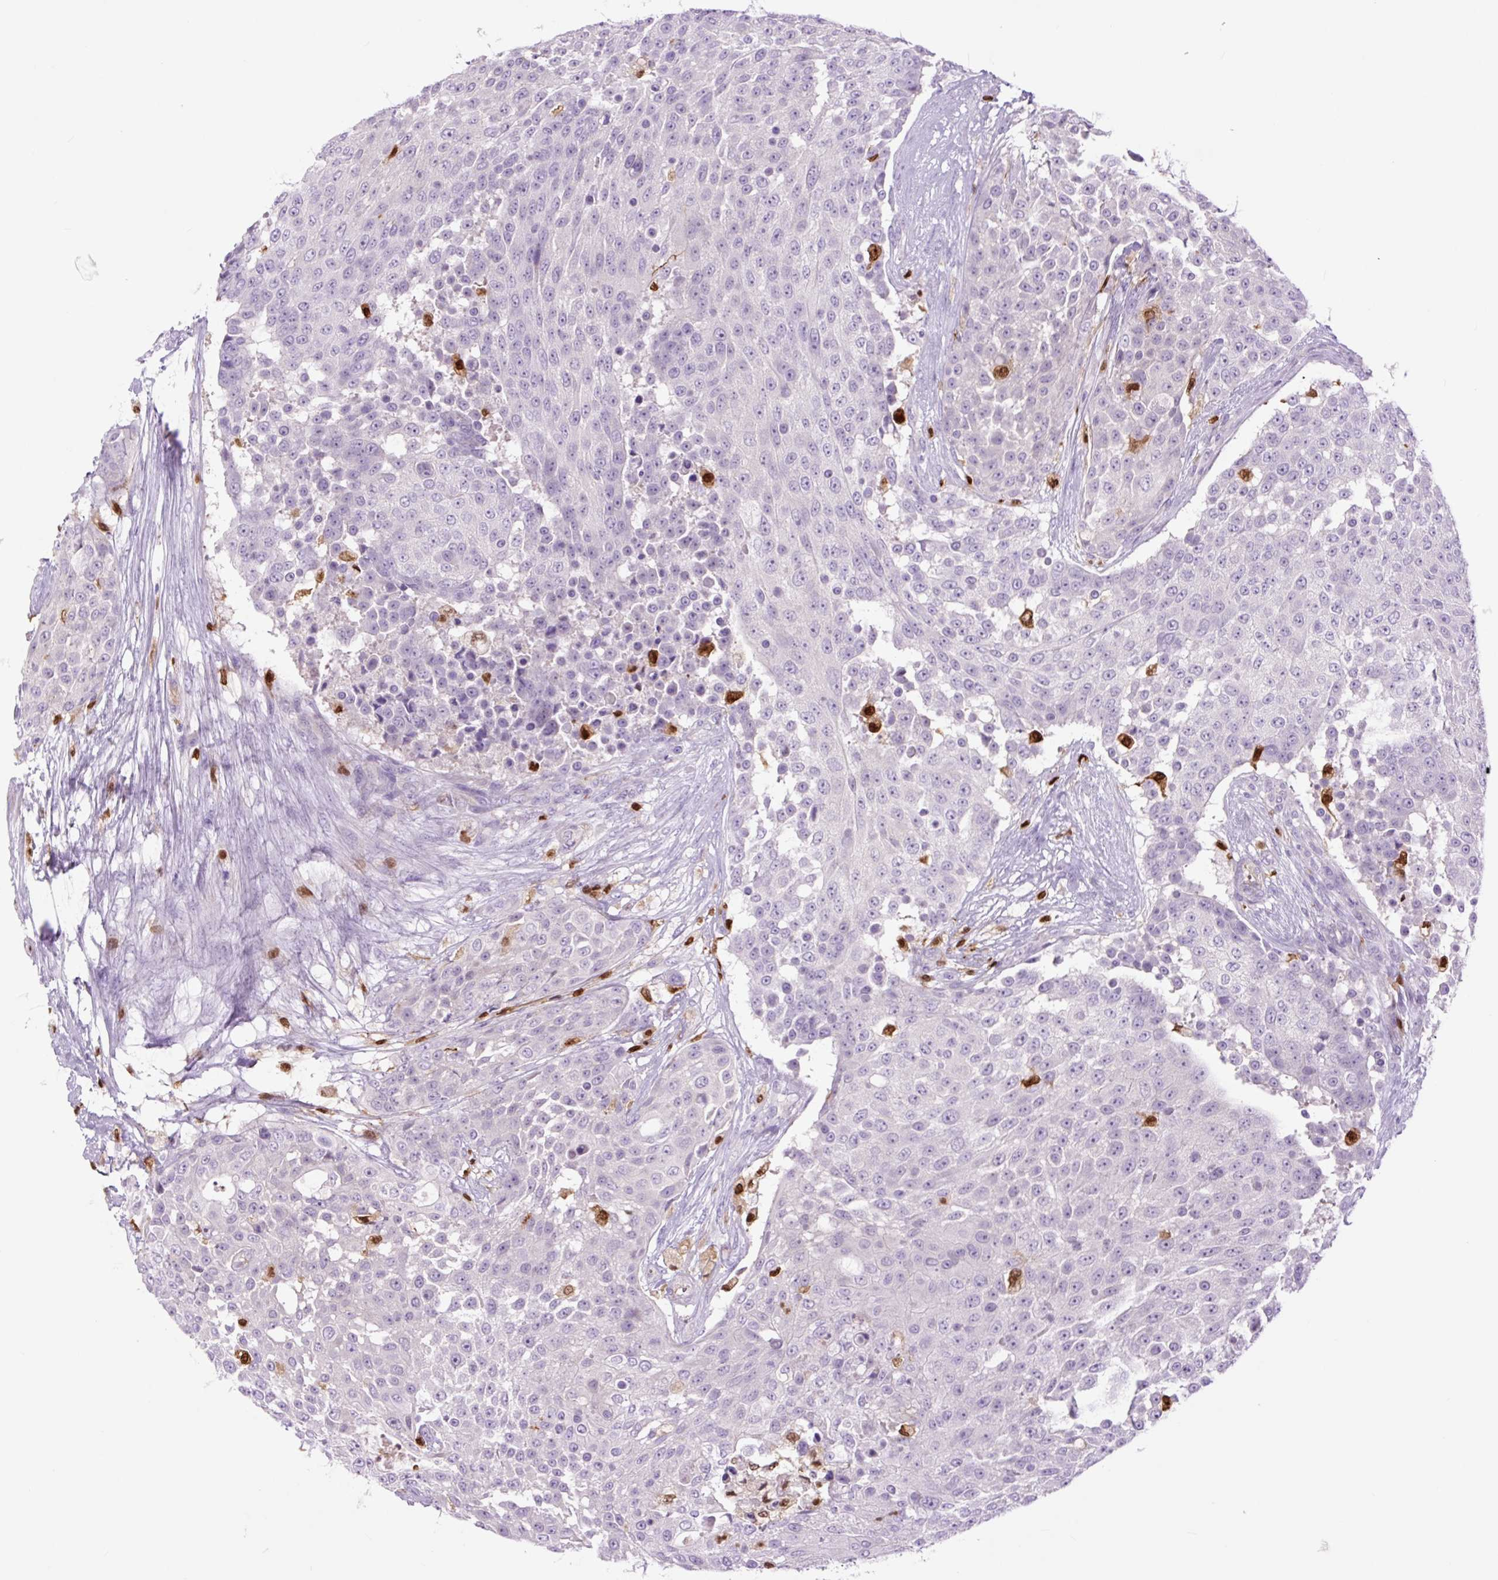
{"staining": {"intensity": "negative", "quantity": "none", "location": "none"}, "tissue": "urothelial cancer", "cell_type": "Tumor cells", "image_type": "cancer", "snomed": [{"axis": "morphology", "description": "Urothelial carcinoma, High grade"}, {"axis": "topography", "description": "Urinary bladder"}], "caption": "Immunohistochemistry photomicrograph of neoplastic tissue: urothelial carcinoma (high-grade) stained with DAB displays no significant protein expression in tumor cells. (Immunohistochemistry, brightfield microscopy, high magnification).", "gene": "SPI1", "patient": {"sex": "female", "age": 63}}